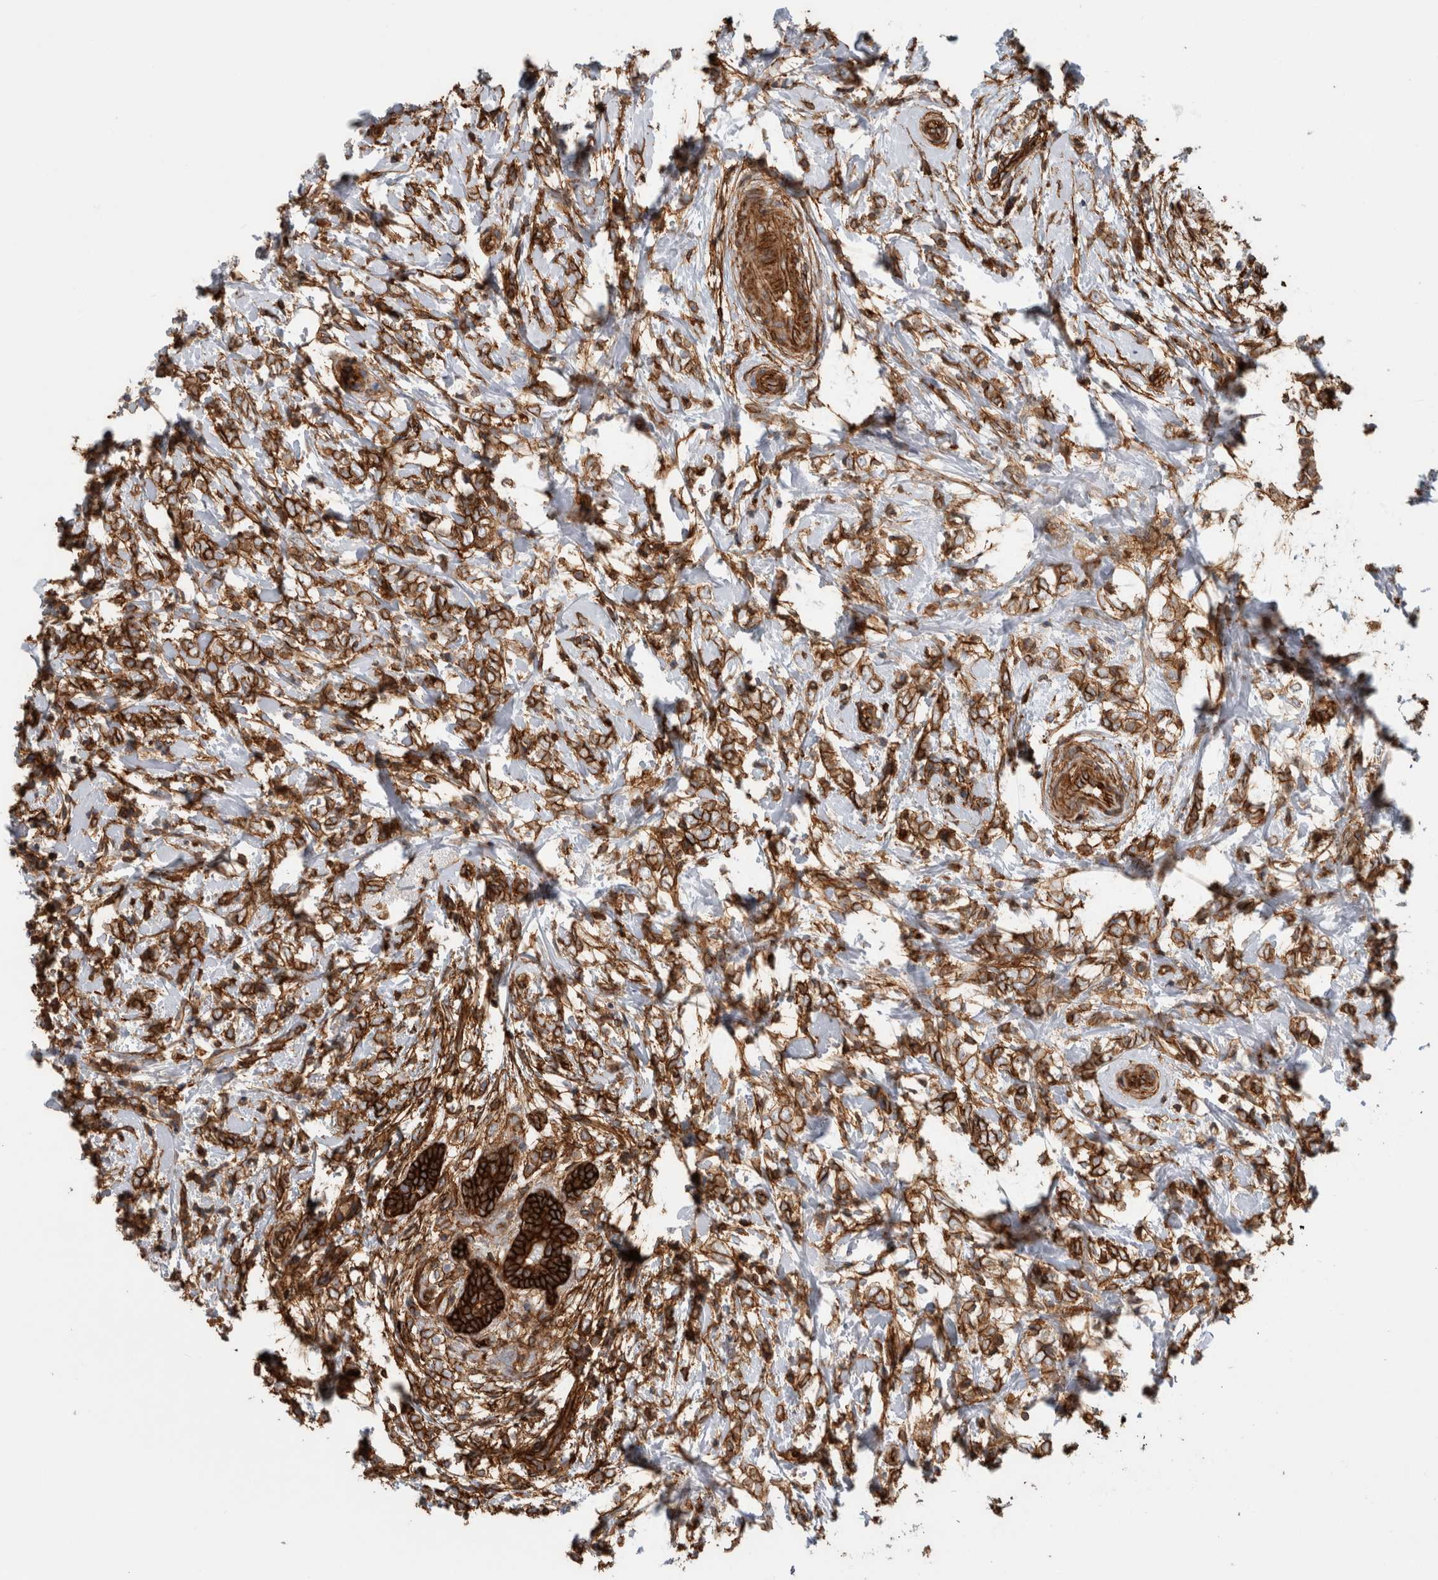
{"staining": {"intensity": "strong", "quantity": ">75%", "location": "cytoplasmic/membranous"}, "tissue": "breast cancer", "cell_type": "Tumor cells", "image_type": "cancer", "snomed": [{"axis": "morphology", "description": "Normal tissue, NOS"}, {"axis": "morphology", "description": "Lobular carcinoma"}, {"axis": "topography", "description": "Breast"}], "caption": "Strong cytoplasmic/membranous positivity for a protein is present in about >75% of tumor cells of breast lobular carcinoma using IHC.", "gene": "AHNAK", "patient": {"sex": "female", "age": 47}}